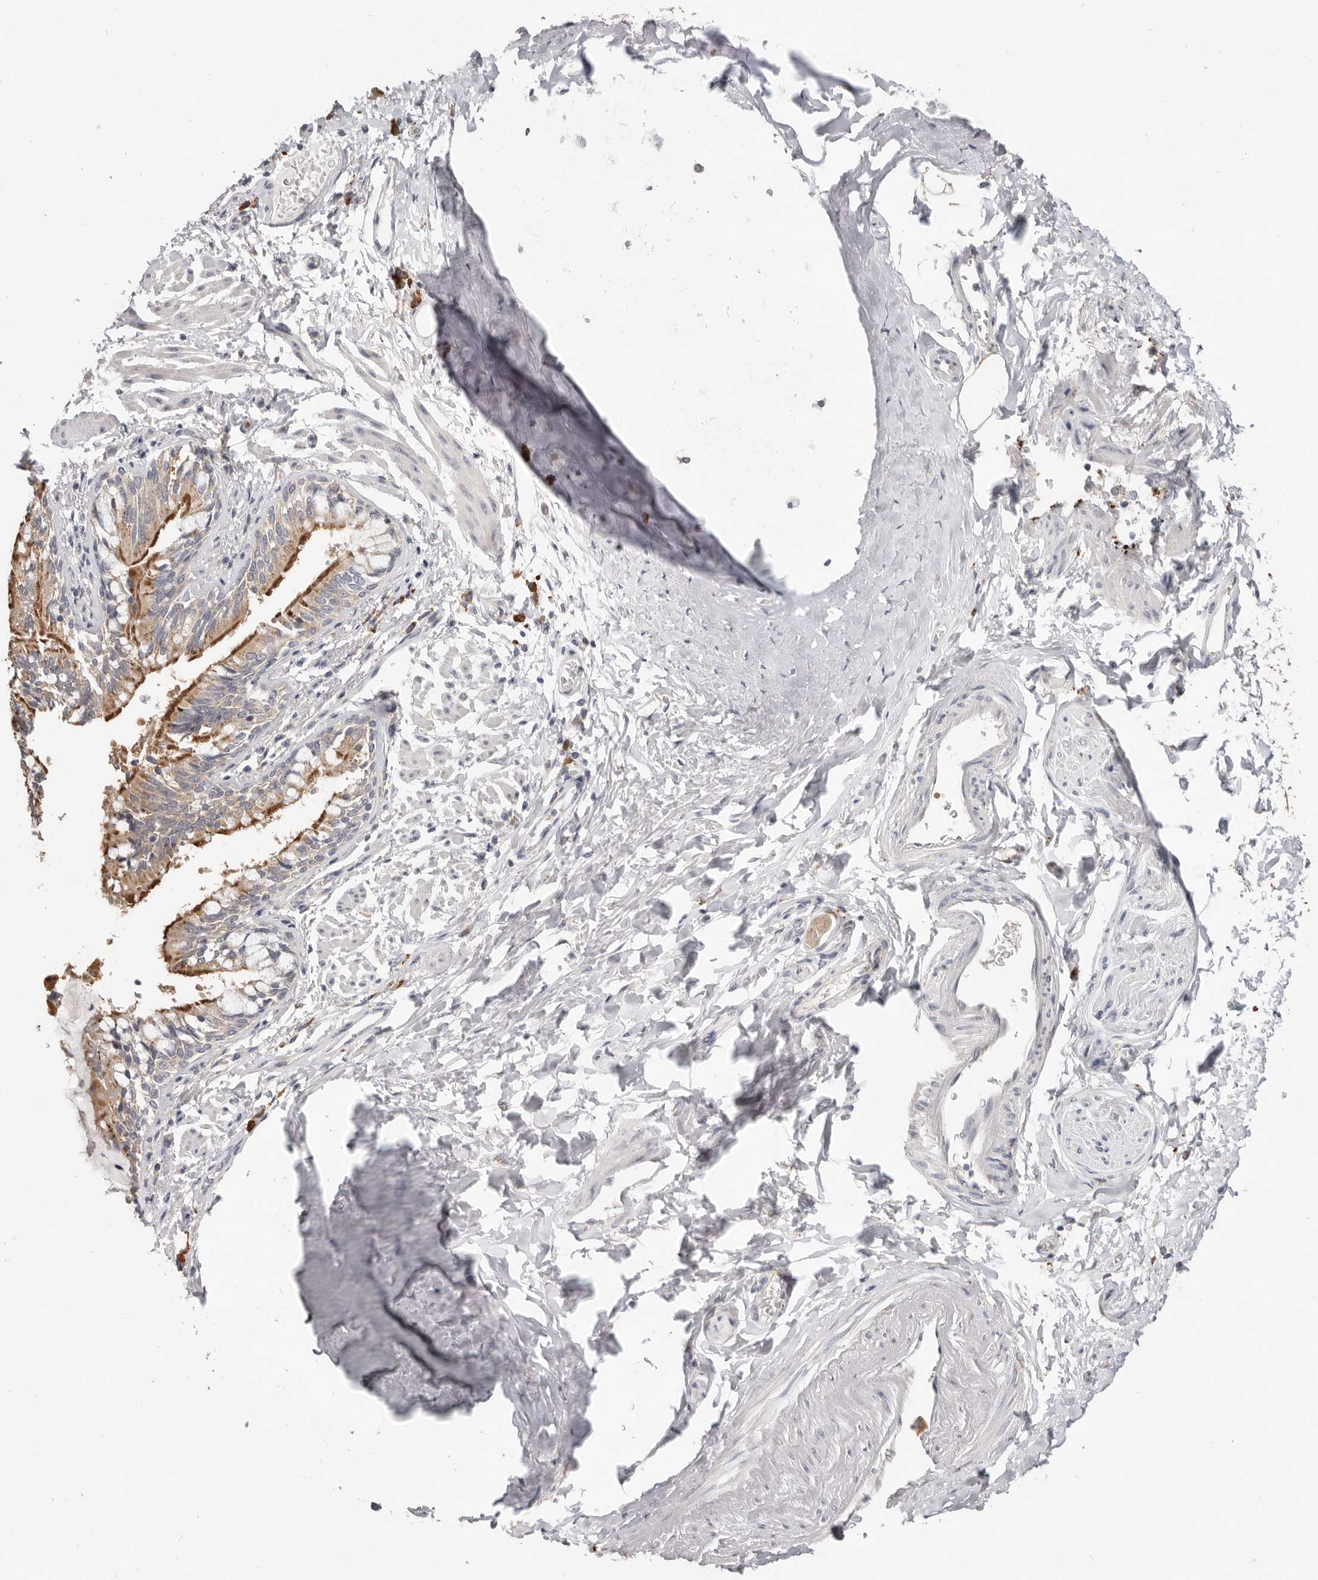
{"staining": {"intensity": "moderate", "quantity": ">75%", "location": "cytoplasmic/membranous"}, "tissue": "bronchus", "cell_type": "Respiratory epithelial cells", "image_type": "normal", "snomed": [{"axis": "morphology", "description": "Normal tissue, NOS"}, {"axis": "morphology", "description": "Inflammation, NOS"}, {"axis": "topography", "description": "Lung"}], "caption": "A brown stain shows moderate cytoplasmic/membranous expression of a protein in respiratory epithelial cells of unremarkable human bronchus. (DAB (3,3'-diaminobenzidine) = brown stain, brightfield microscopy at high magnification).", "gene": "WDR77", "patient": {"sex": "female", "age": 46}}